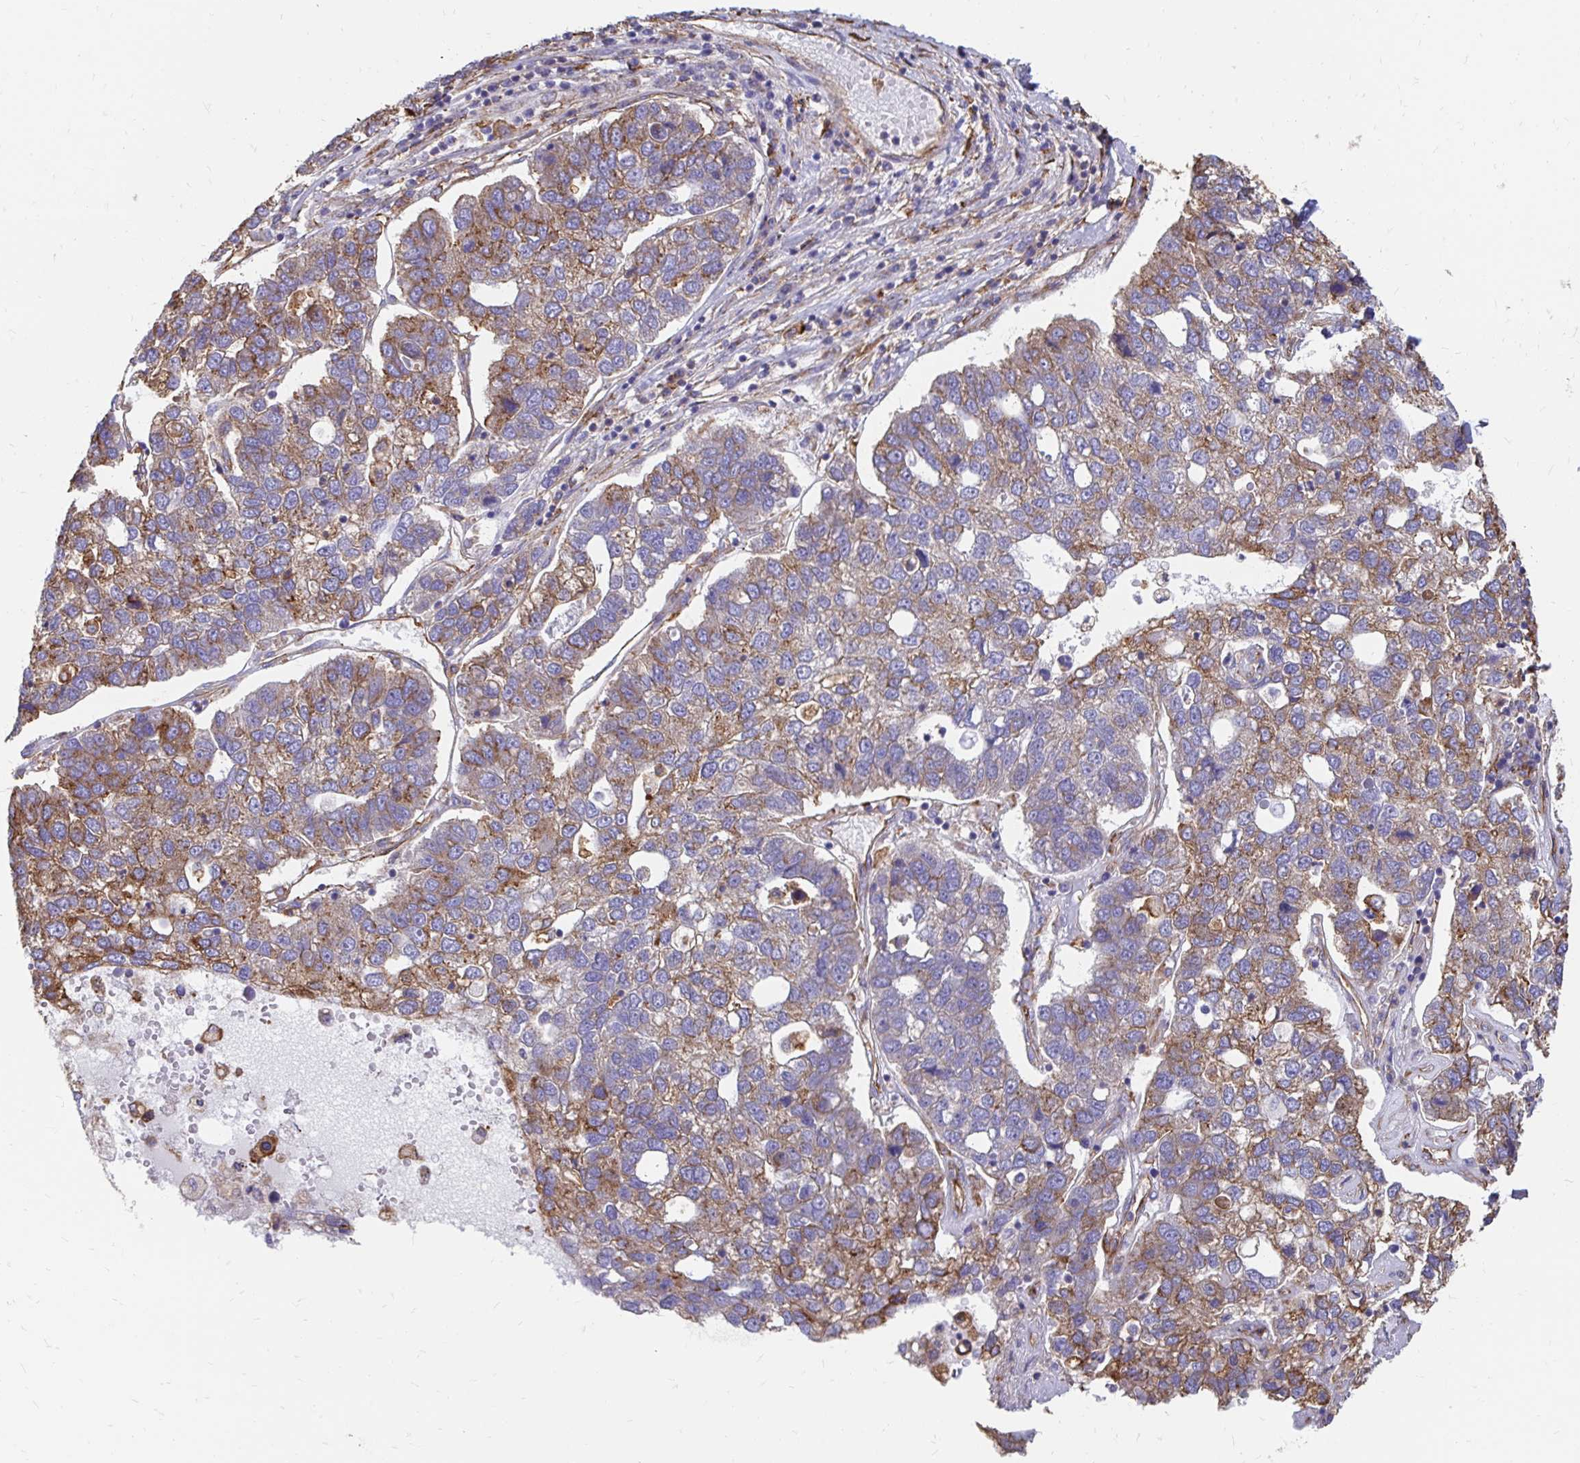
{"staining": {"intensity": "moderate", "quantity": "25%-75%", "location": "cytoplasmic/membranous"}, "tissue": "pancreatic cancer", "cell_type": "Tumor cells", "image_type": "cancer", "snomed": [{"axis": "morphology", "description": "Adenocarcinoma, NOS"}, {"axis": "topography", "description": "Pancreas"}], "caption": "Pancreatic cancer stained for a protein exhibits moderate cytoplasmic/membranous positivity in tumor cells.", "gene": "CLTC", "patient": {"sex": "female", "age": 61}}